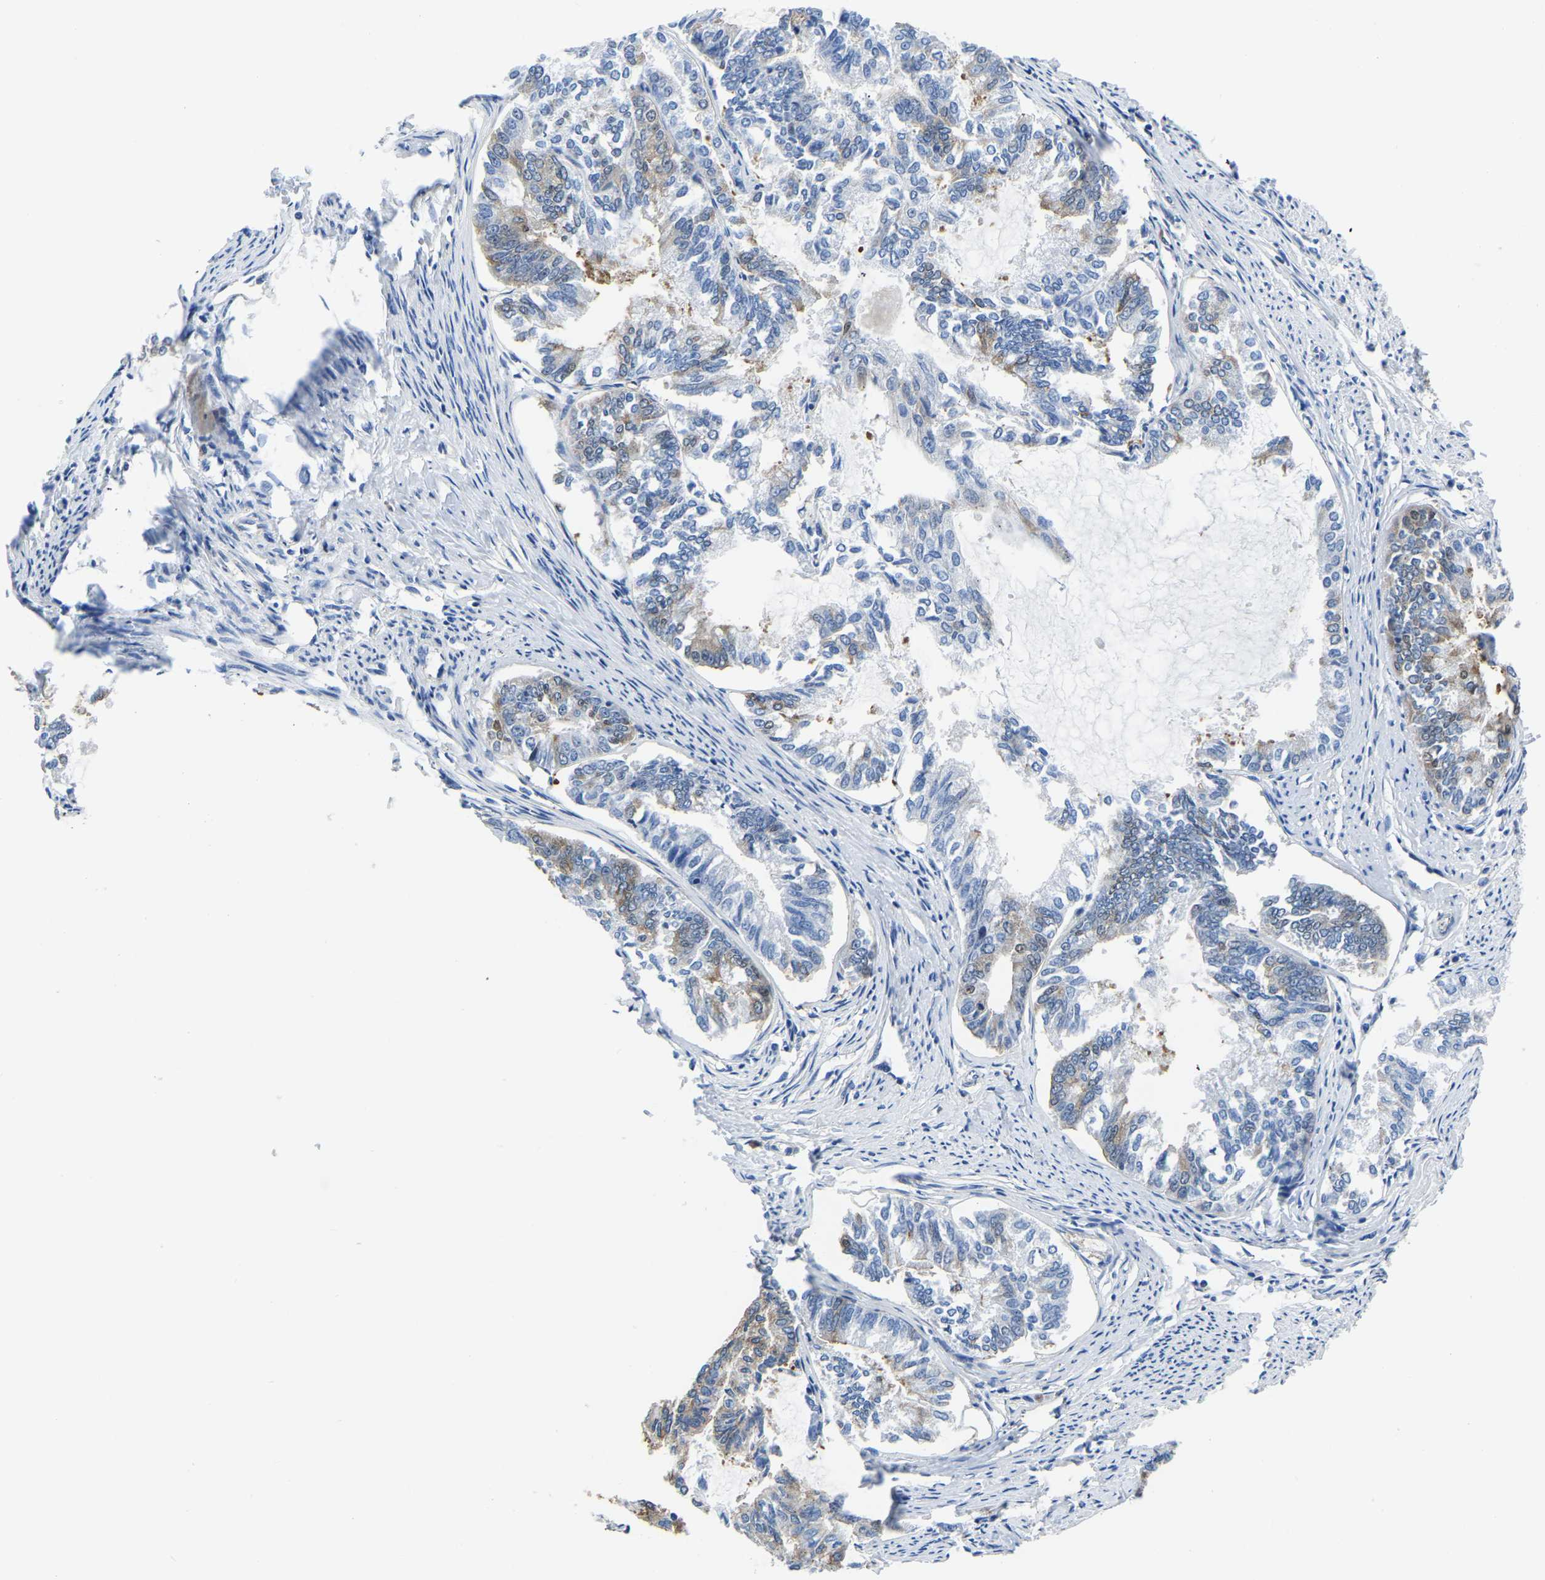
{"staining": {"intensity": "weak", "quantity": "25%-75%", "location": "cytoplasmic/membranous"}, "tissue": "endometrial cancer", "cell_type": "Tumor cells", "image_type": "cancer", "snomed": [{"axis": "morphology", "description": "Adenocarcinoma, NOS"}, {"axis": "topography", "description": "Endometrium"}], "caption": "A photomicrograph showing weak cytoplasmic/membranous positivity in about 25%-75% of tumor cells in endometrial cancer (adenocarcinoma), as visualized by brown immunohistochemical staining.", "gene": "TFG", "patient": {"sex": "female", "age": 86}}